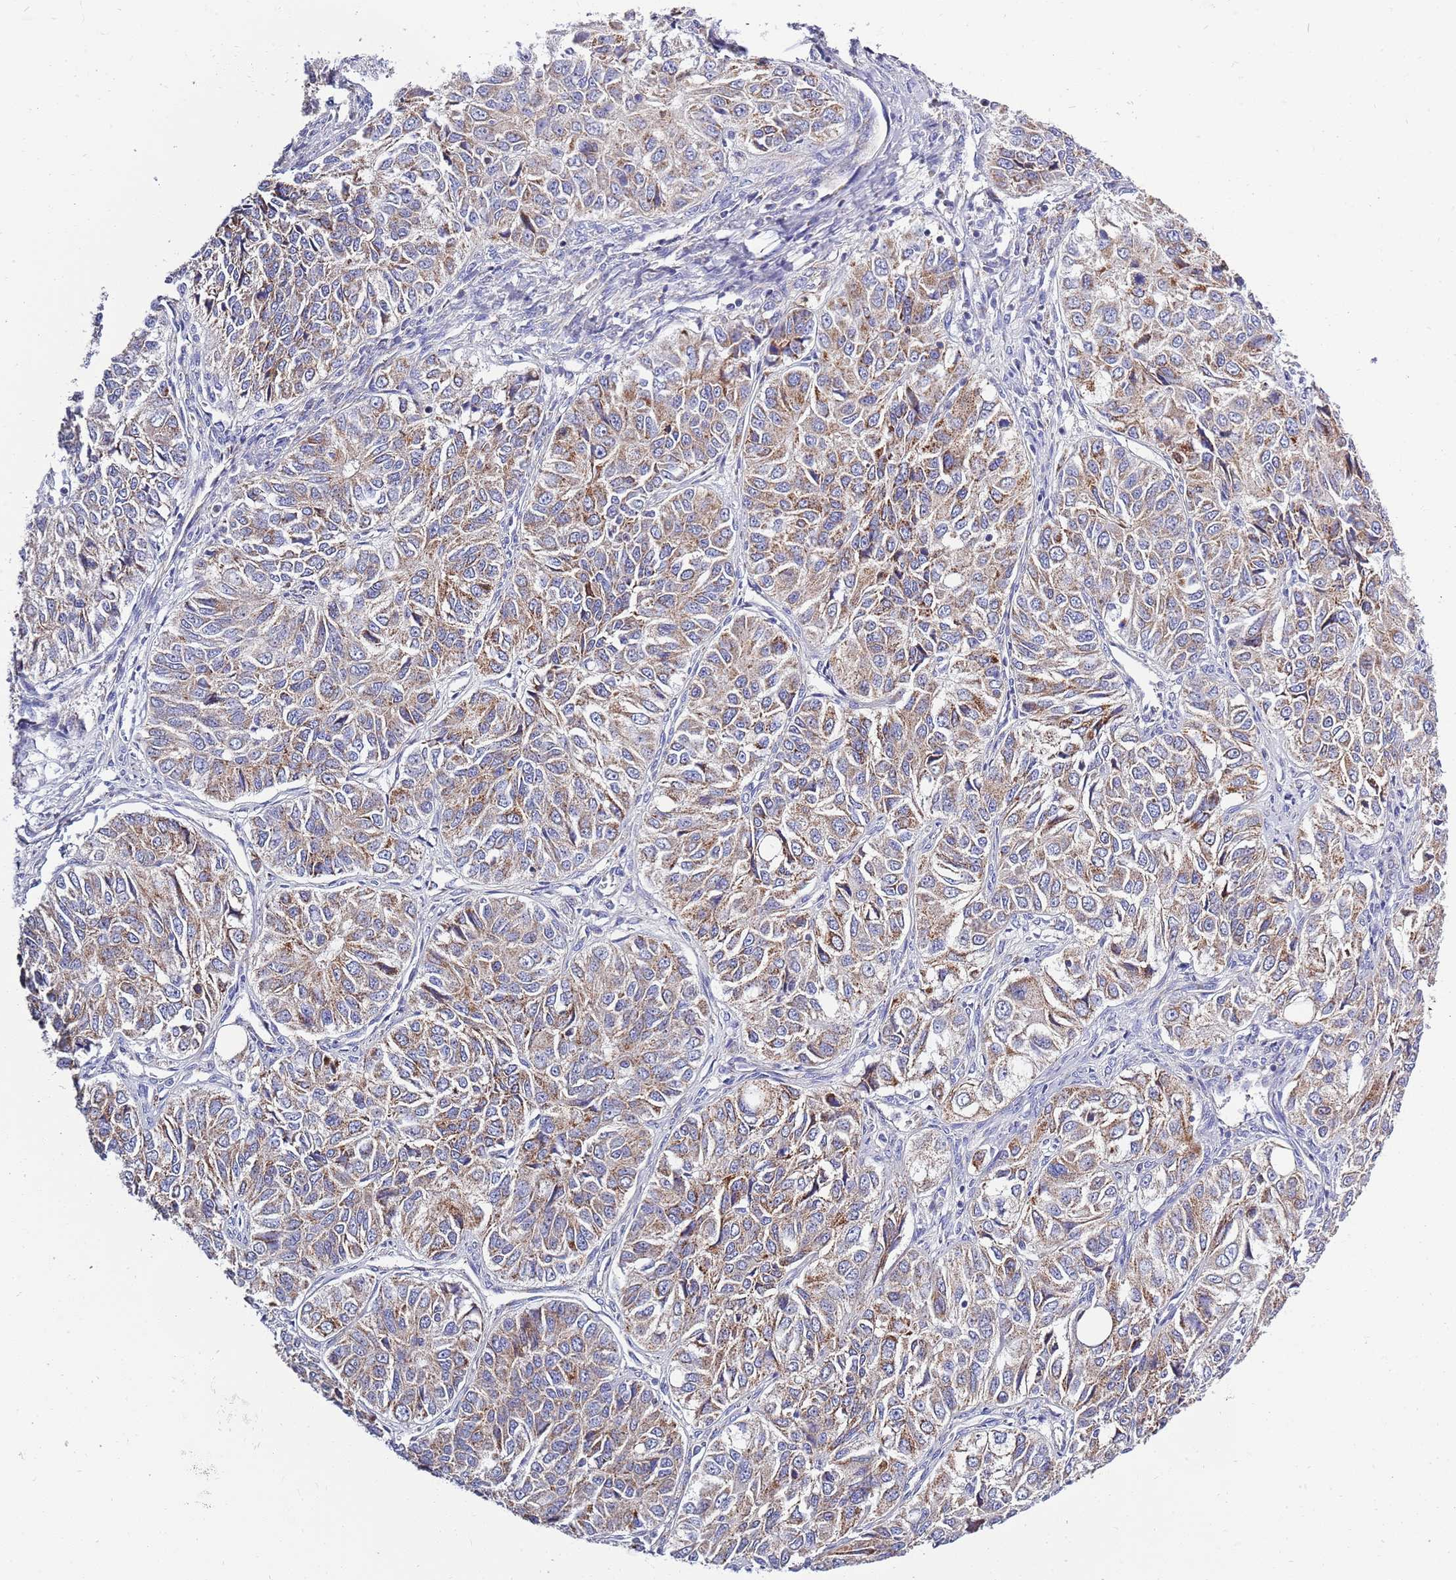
{"staining": {"intensity": "moderate", "quantity": ">75%", "location": "cytoplasmic/membranous"}, "tissue": "ovarian cancer", "cell_type": "Tumor cells", "image_type": "cancer", "snomed": [{"axis": "morphology", "description": "Carcinoma, endometroid"}, {"axis": "topography", "description": "Ovary"}], "caption": "This is a histology image of IHC staining of ovarian cancer, which shows moderate expression in the cytoplasmic/membranous of tumor cells.", "gene": "EMC8", "patient": {"sex": "female", "age": 51}}